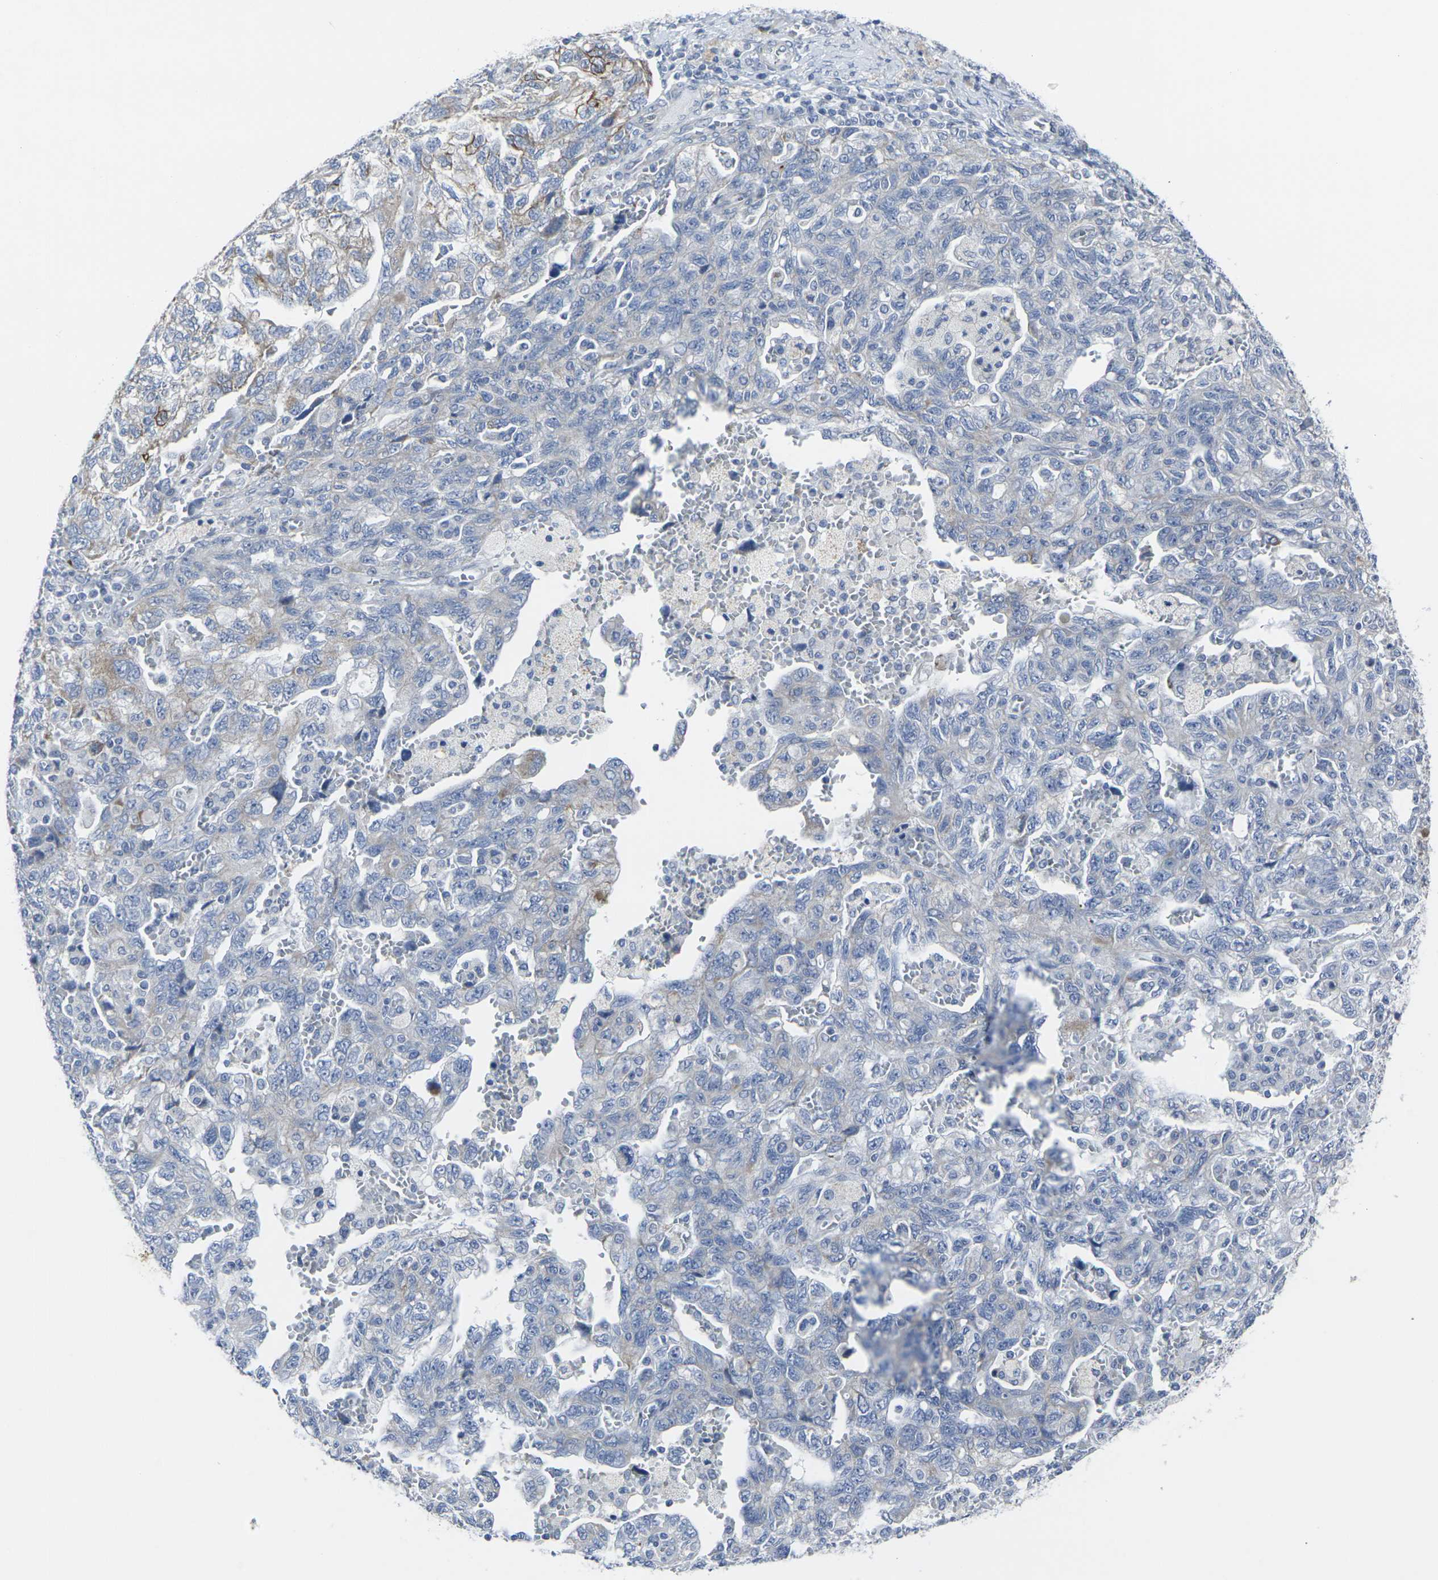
{"staining": {"intensity": "weak", "quantity": "25%-75%", "location": "cytoplasmic/membranous"}, "tissue": "ovarian cancer", "cell_type": "Tumor cells", "image_type": "cancer", "snomed": [{"axis": "morphology", "description": "Carcinoma, NOS"}, {"axis": "morphology", "description": "Cystadenocarcinoma, serous, NOS"}, {"axis": "topography", "description": "Ovary"}], "caption": "Weak cytoplasmic/membranous staining is seen in about 25%-75% of tumor cells in carcinoma (ovarian).", "gene": "ANKRD46", "patient": {"sex": "female", "age": 69}}